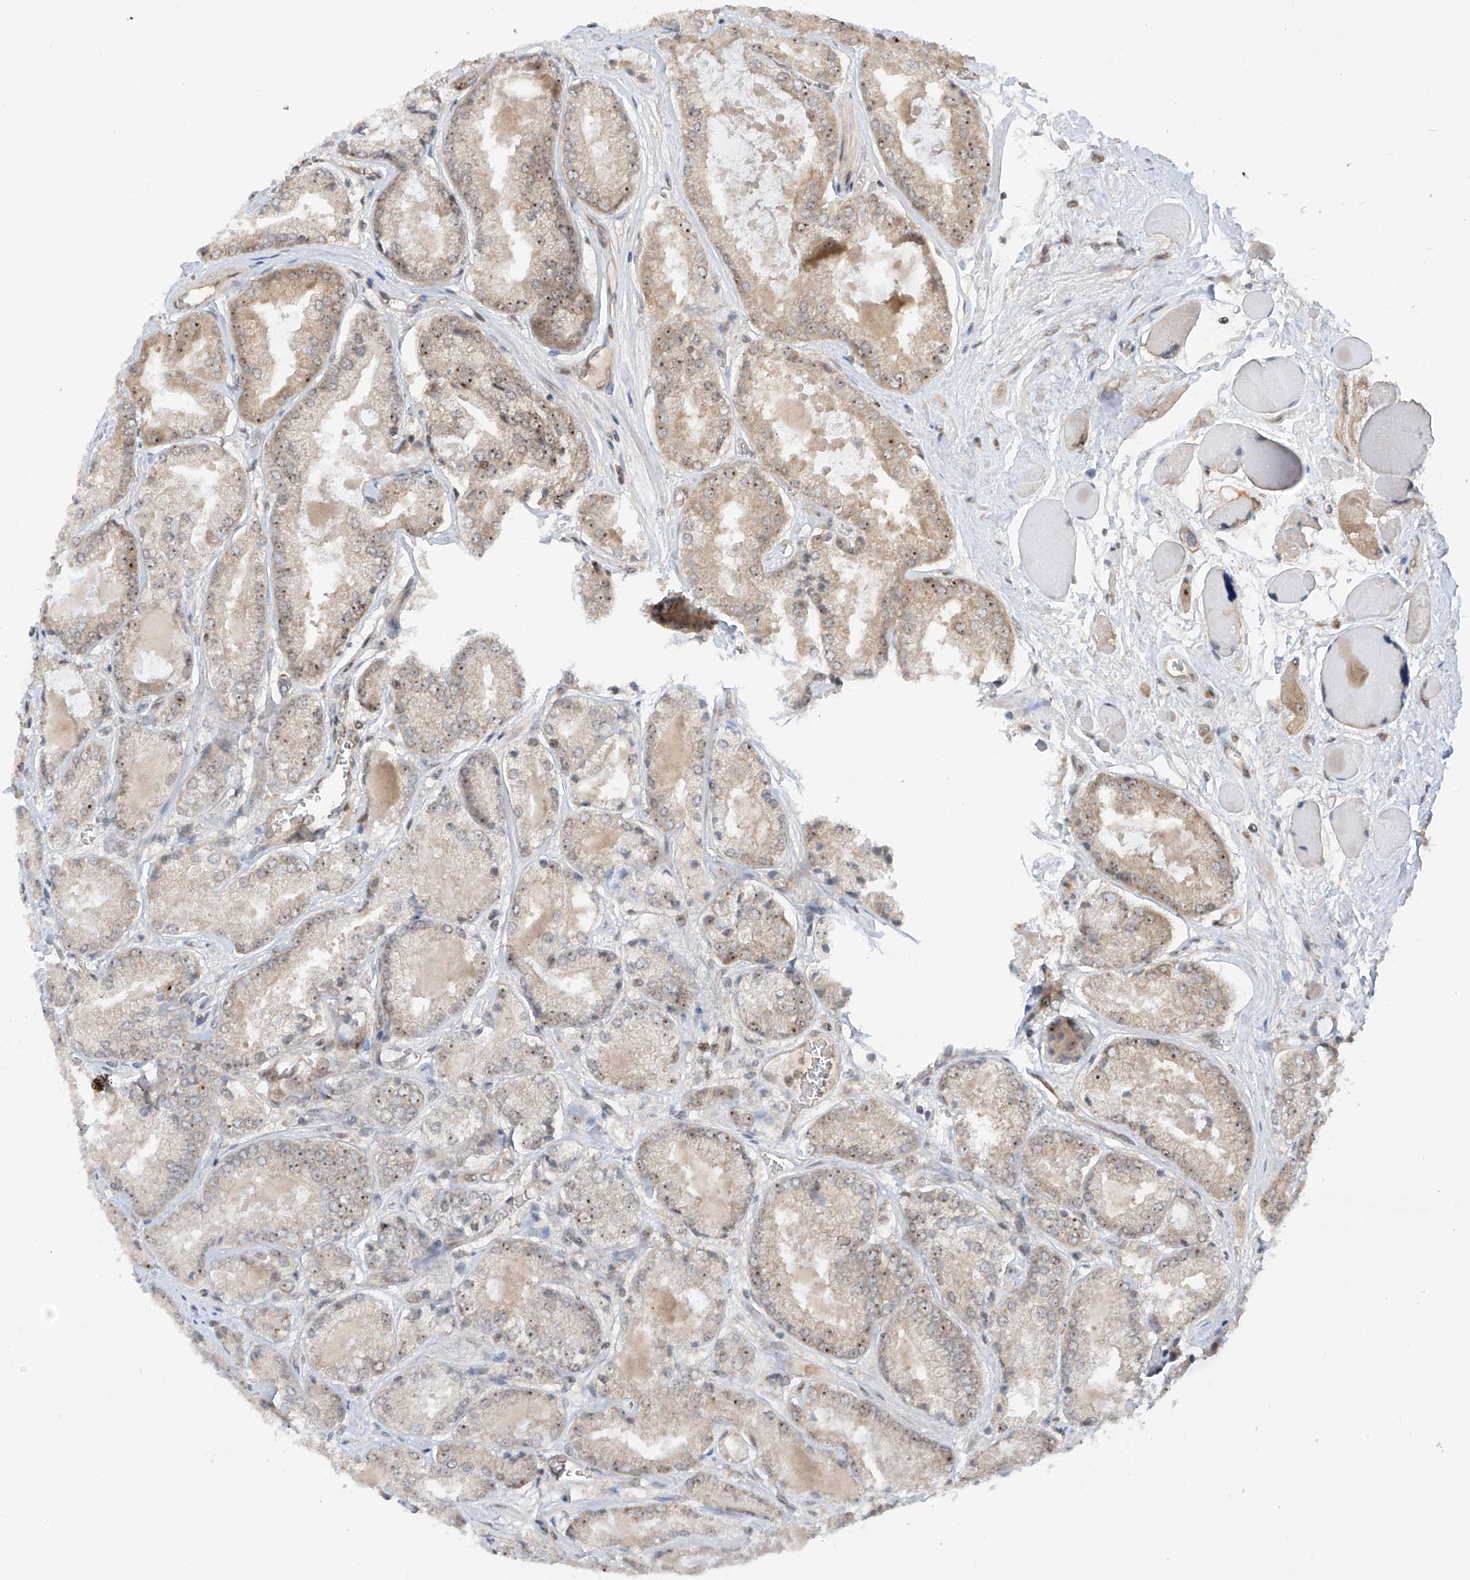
{"staining": {"intensity": "weak", "quantity": "25%-75%", "location": "cytoplasmic/membranous,nuclear"}, "tissue": "prostate cancer", "cell_type": "Tumor cells", "image_type": "cancer", "snomed": [{"axis": "morphology", "description": "Adenocarcinoma, Low grade"}, {"axis": "topography", "description": "Prostate"}], "caption": "A histopathology image of human low-grade adenocarcinoma (prostate) stained for a protein reveals weak cytoplasmic/membranous and nuclear brown staining in tumor cells.", "gene": "C1orf131", "patient": {"sex": "male", "age": 67}}